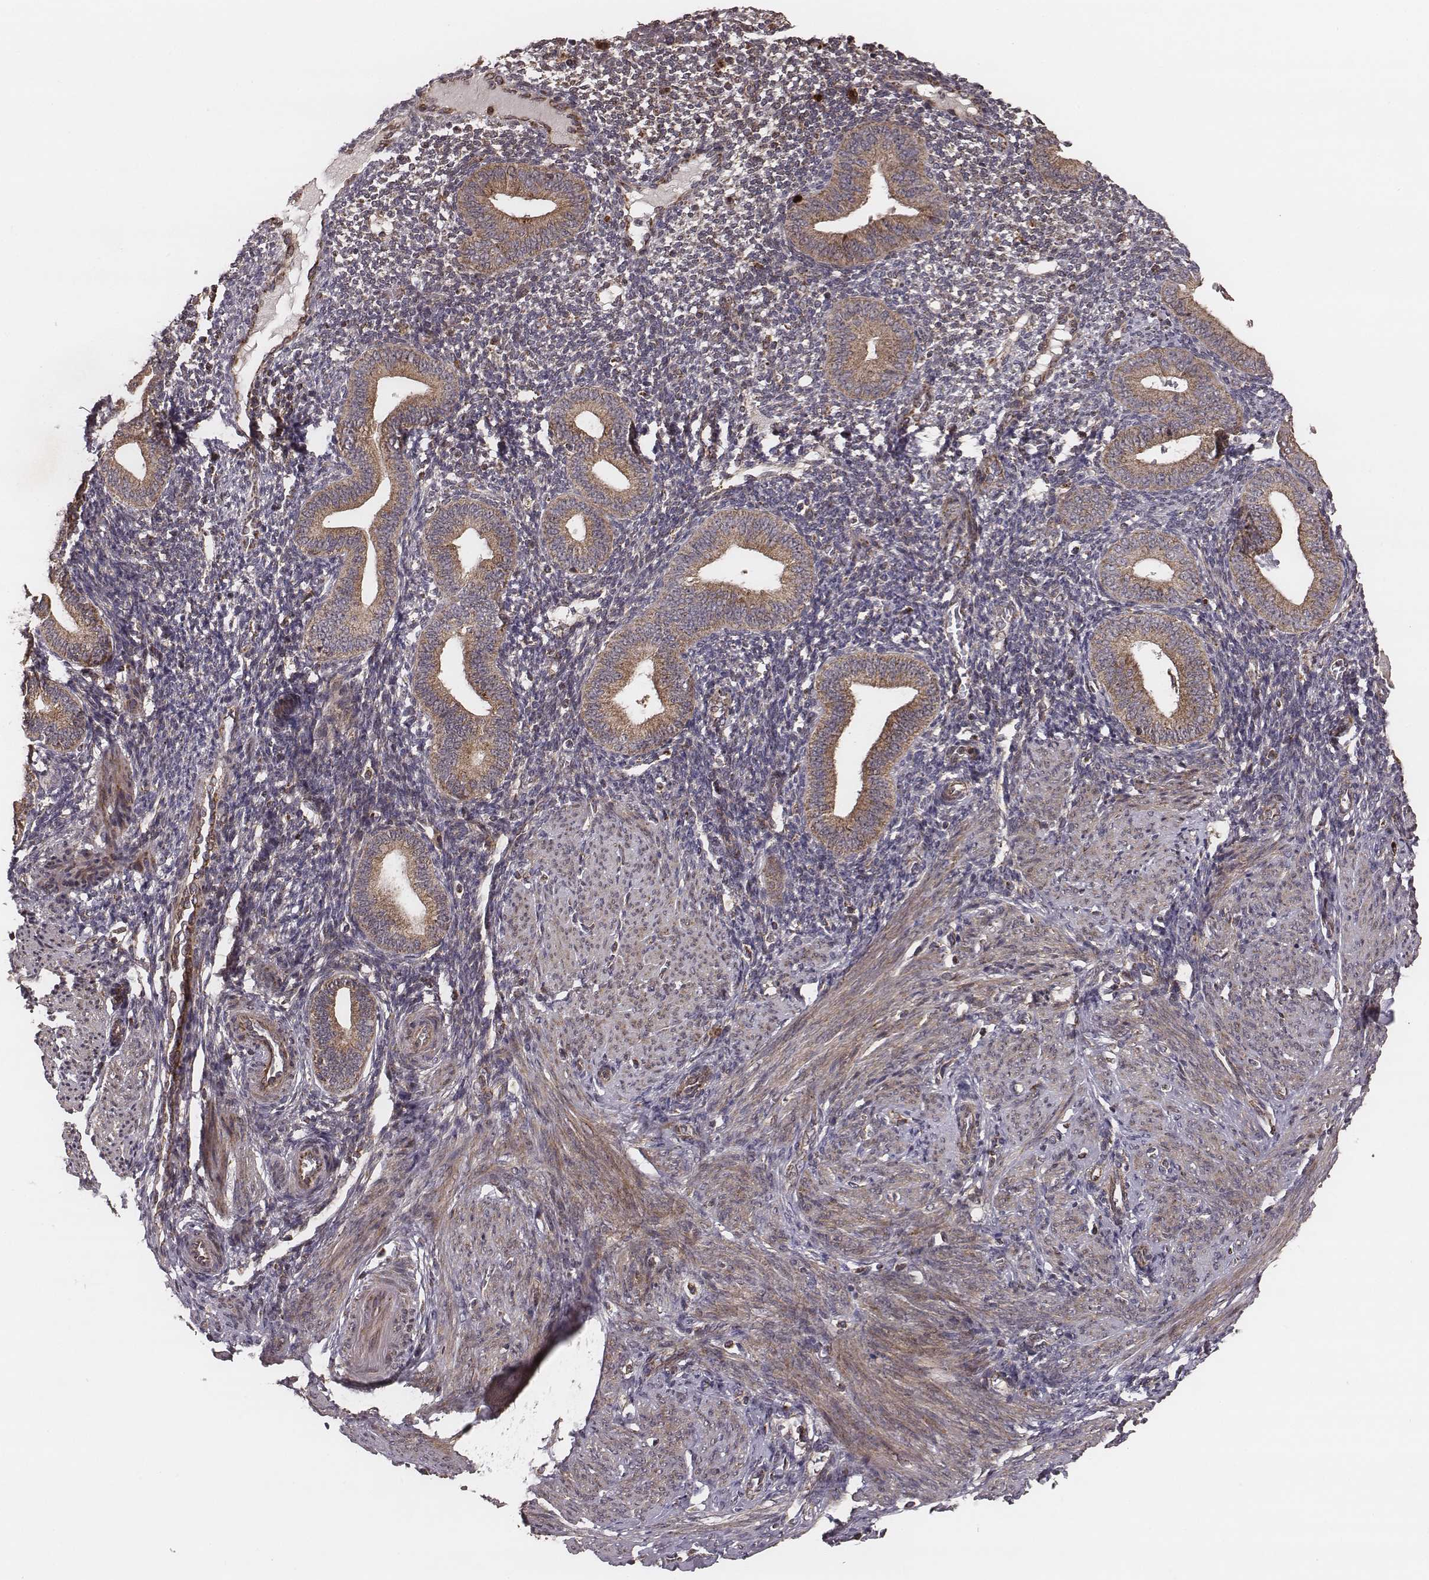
{"staining": {"intensity": "negative", "quantity": "none", "location": "none"}, "tissue": "endometrium", "cell_type": "Cells in endometrial stroma", "image_type": "normal", "snomed": [{"axis": "morphology", "description": "Normal tissue, NOS"}, {"axis": "topography", "description": "Endometrium"}], "caption": "IHC photomicrograph of benign endometrium stained for a protein (brown), which exhibits no staining in cells in endometrial stroma.", "gene": "ZDHHC21", "patient": {"sex": "female", "age": 40}}